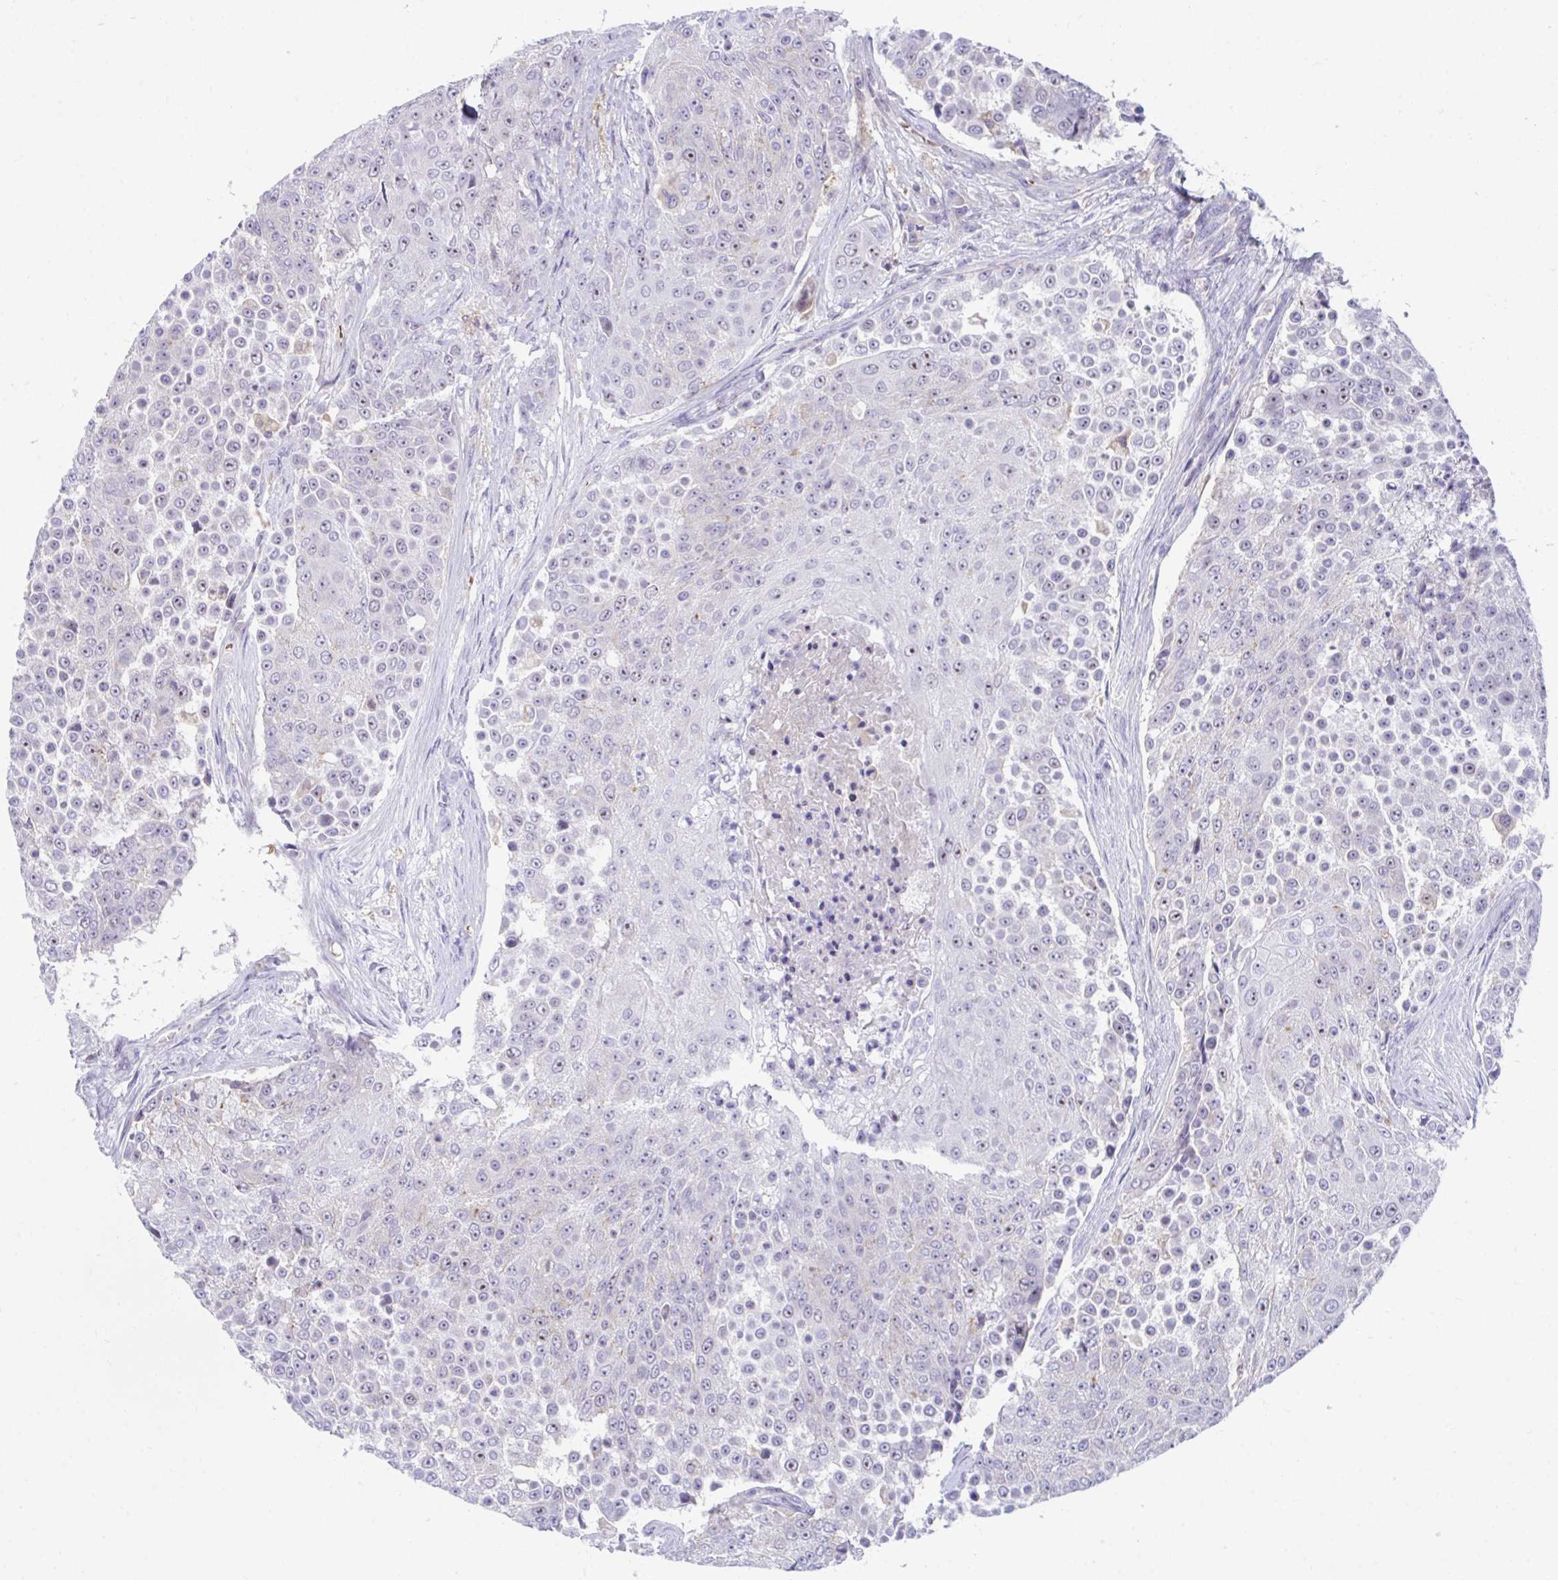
{"staining": {"intensity": "weak", "quantity": "25%-75%", "location": "nuclear"}, "tissue": "urothelial cancer", "cell_type": "Tumor cells", "image_type": "cancer", "snomed": [{"axis": "morphology", "description": "Urothelial carcinoma, High grade"}, {"axis": "topography", "description": "Urinary bladder"}], "caption": "Urothelial carcinoma (high-grade) was stained to show a protein in brown. There is low levels of weak nuclear positivity in approximately 25%-75% of tumor cells.", "gene": "CENPQ", "patient": {"sex": "female", "age": 63}}